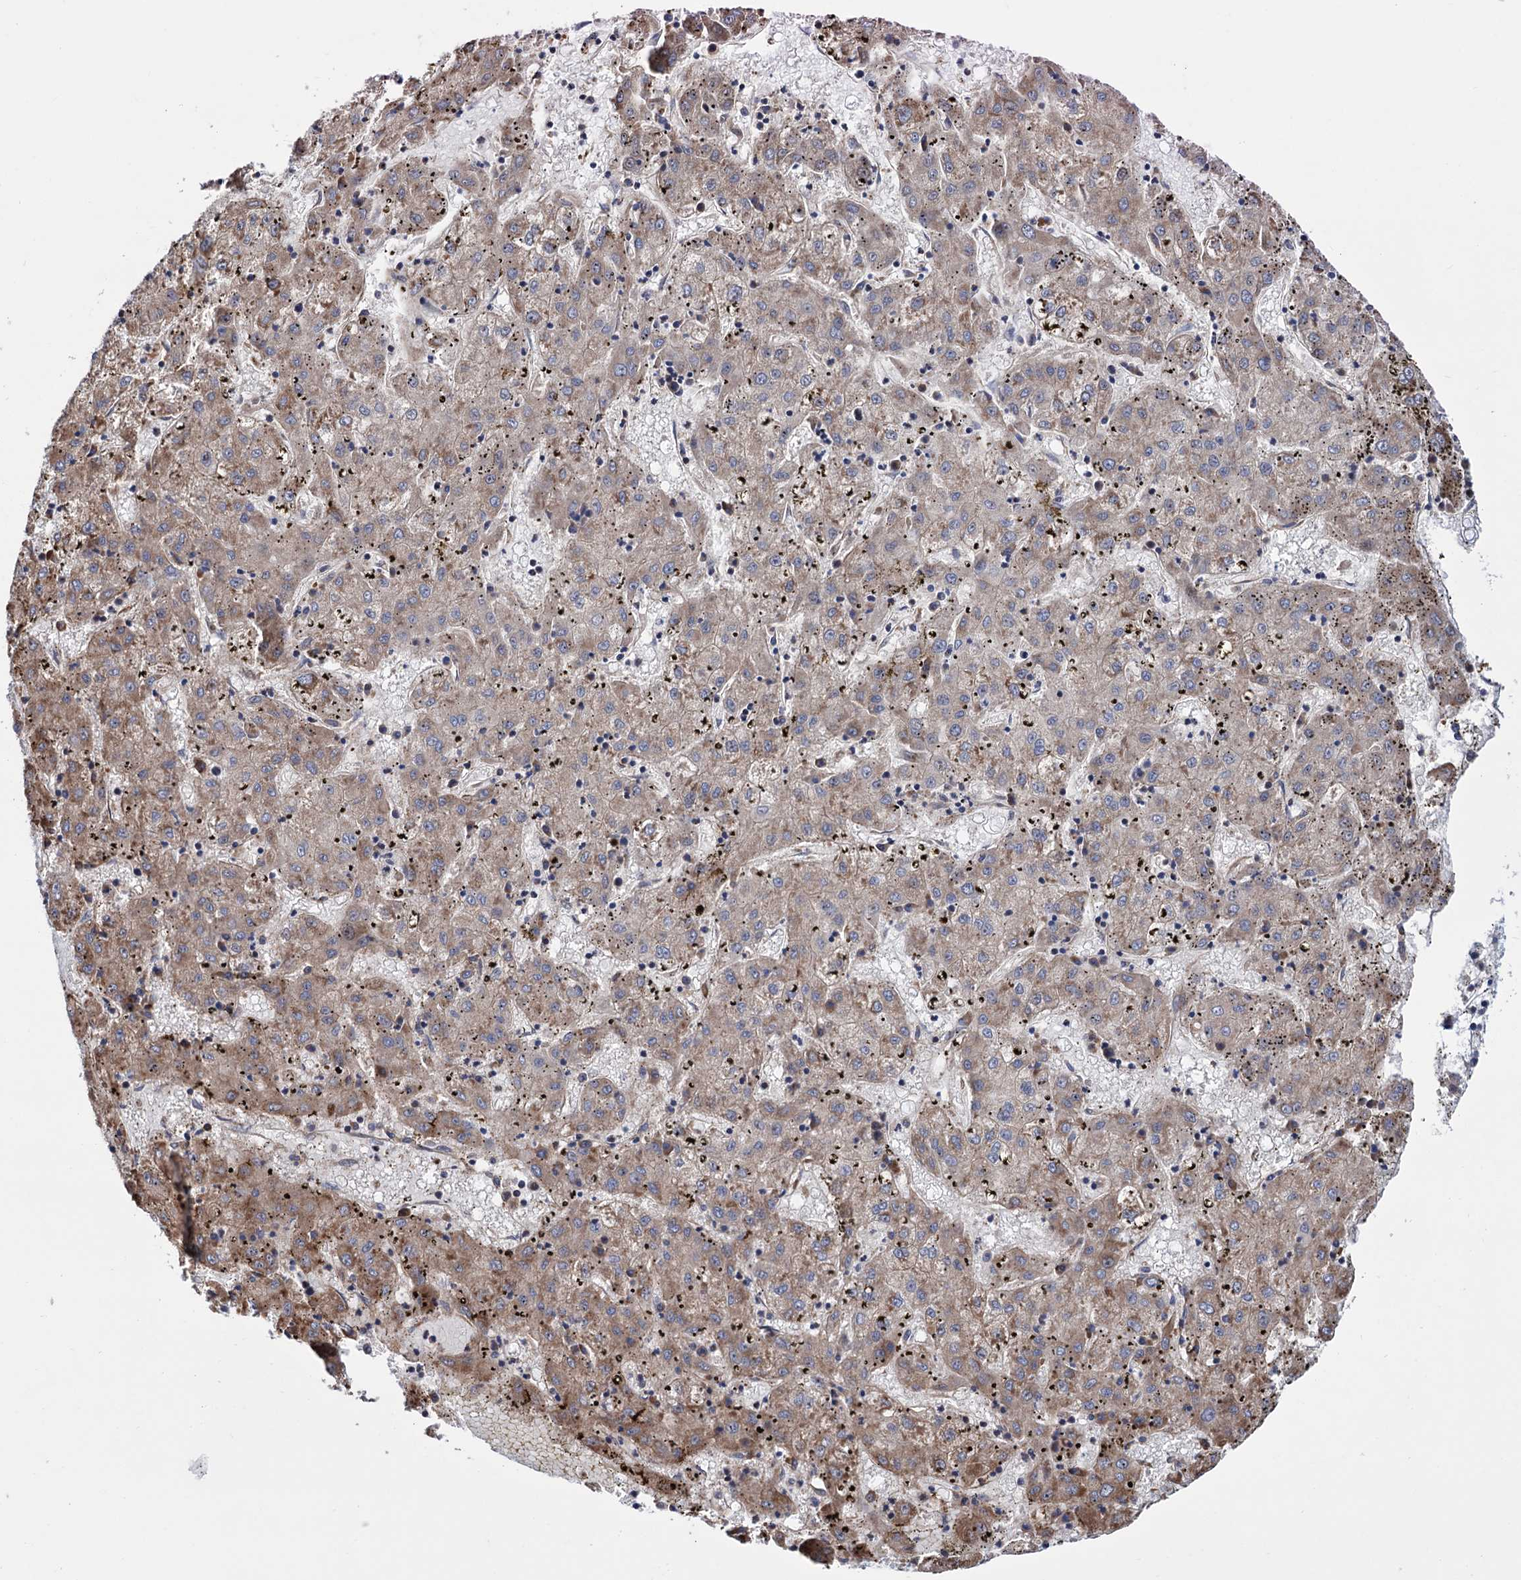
{"staining": {"intensity": "weak", "quantity": ">75%", "location": "cytoplasmic/membranous"}, "tissue": "liver cancer", "cell_type": "Tumor cells", "image_type": "cancer", "snomed": [{"axis": "morphology", "description": "Carcinoma, Hepatocellular, NOS"}, {"axis": "topography", "description": "Liver"}], "caption": "The histopathology image displays a brown stain indicating the presence of a protein in the cytoplasmic/membranous of tumor cells in hepatocellular carcinoma (liver). (Stains: DAB (3,3'-diaminobenzidine) in brown, nuclei in blue, Microscopy: brightfield microscopy at high magnification).", "gene": "FERMT2", "patient": {"sex": "male", "age": 72}}